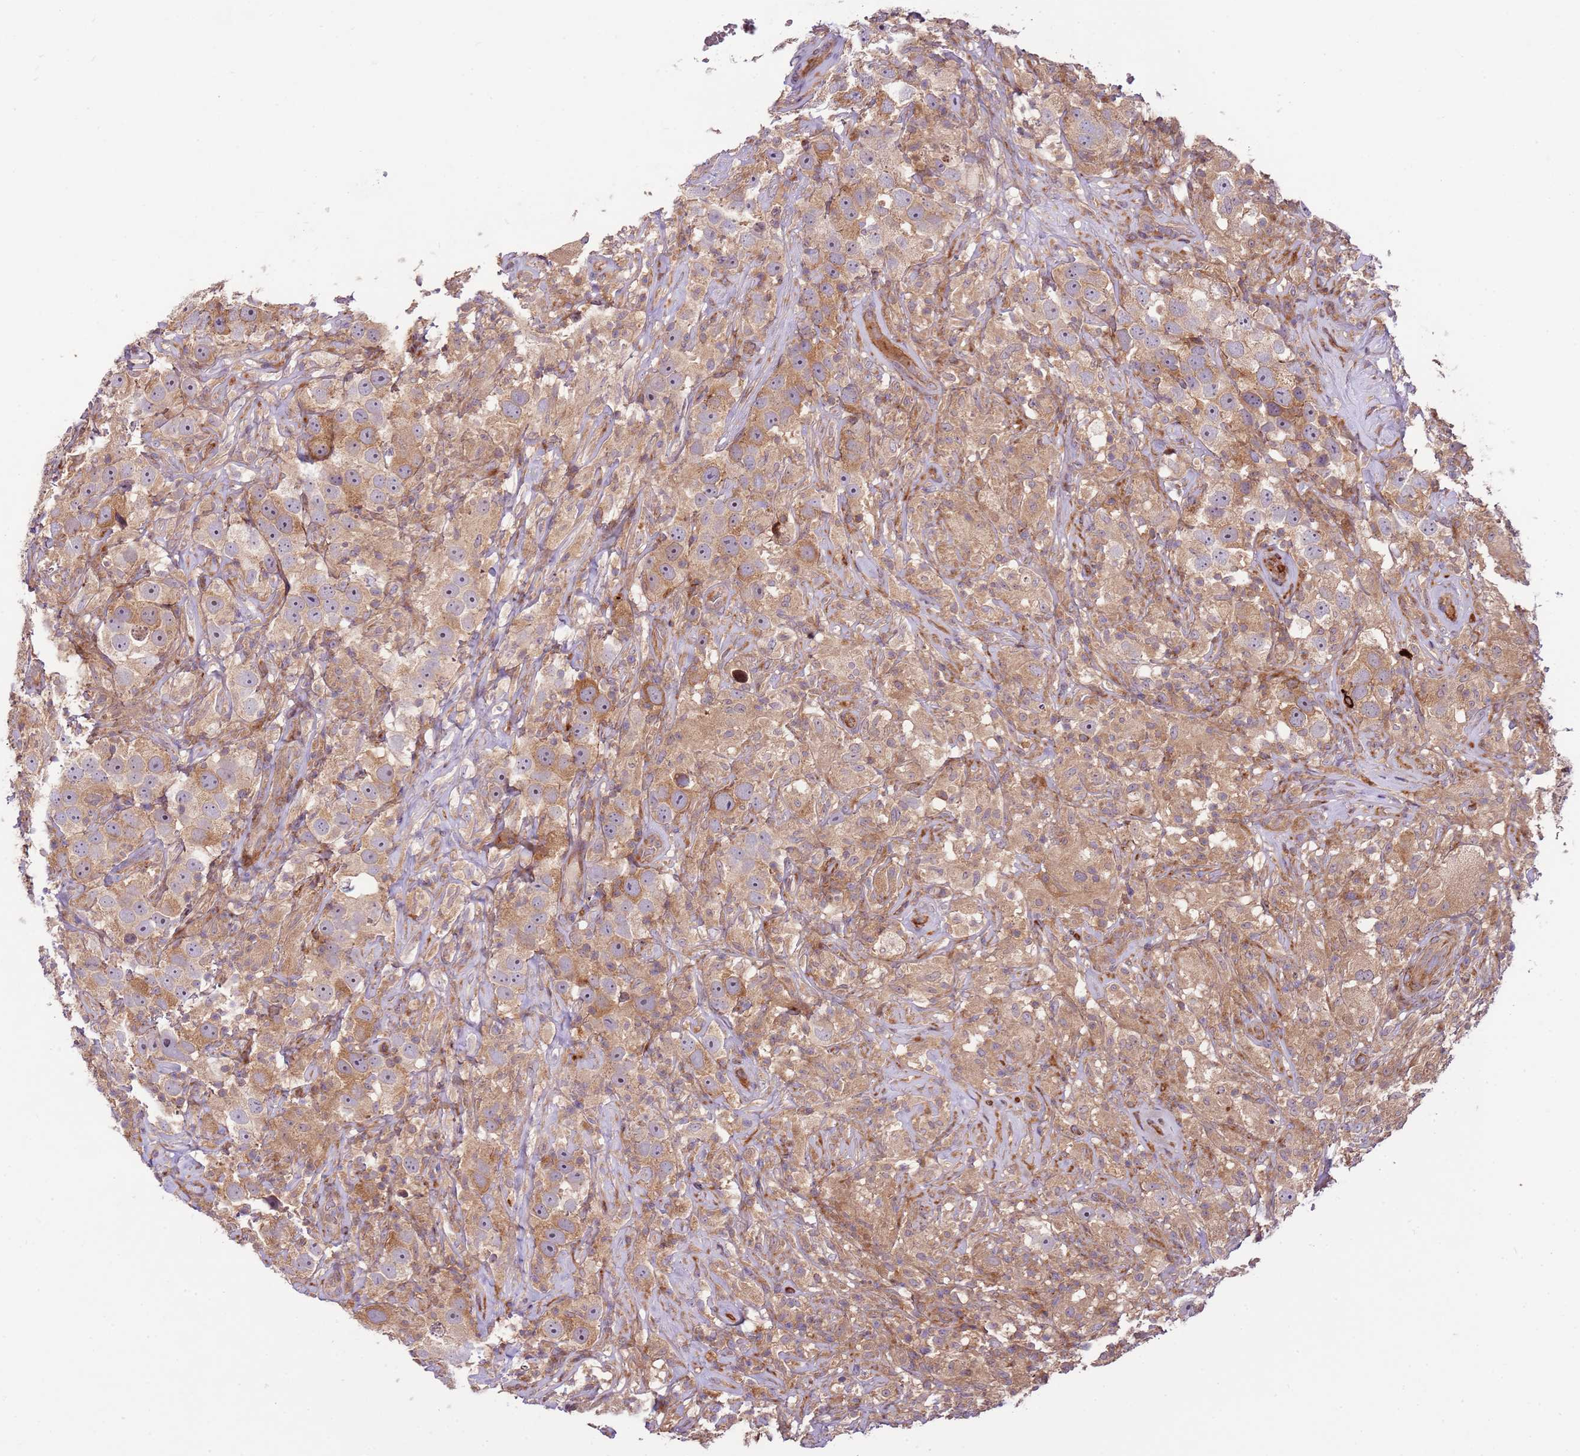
{"staining": {"intensity": "moderate", "quantity": "<25%", "location": "cytoplasmic/membranous"}, "tissue": "testis cancer", "cell_type": "Tumor cells", "image_type": "cancer", "snomed": [{"axis": "morphology", "description": "Seminoma, NOS"}, {"axis": "topography", "description": "Testis"}], "caption": "Immunohistochemistry (DAB) staining of testis cancer (seminoma) demonstrates moderate cytoplasmic/membranous protein expression in approximately <25% of tumor cells.", "gene": "ZNF624", "patient": {"sex": "male", "age": 49}}